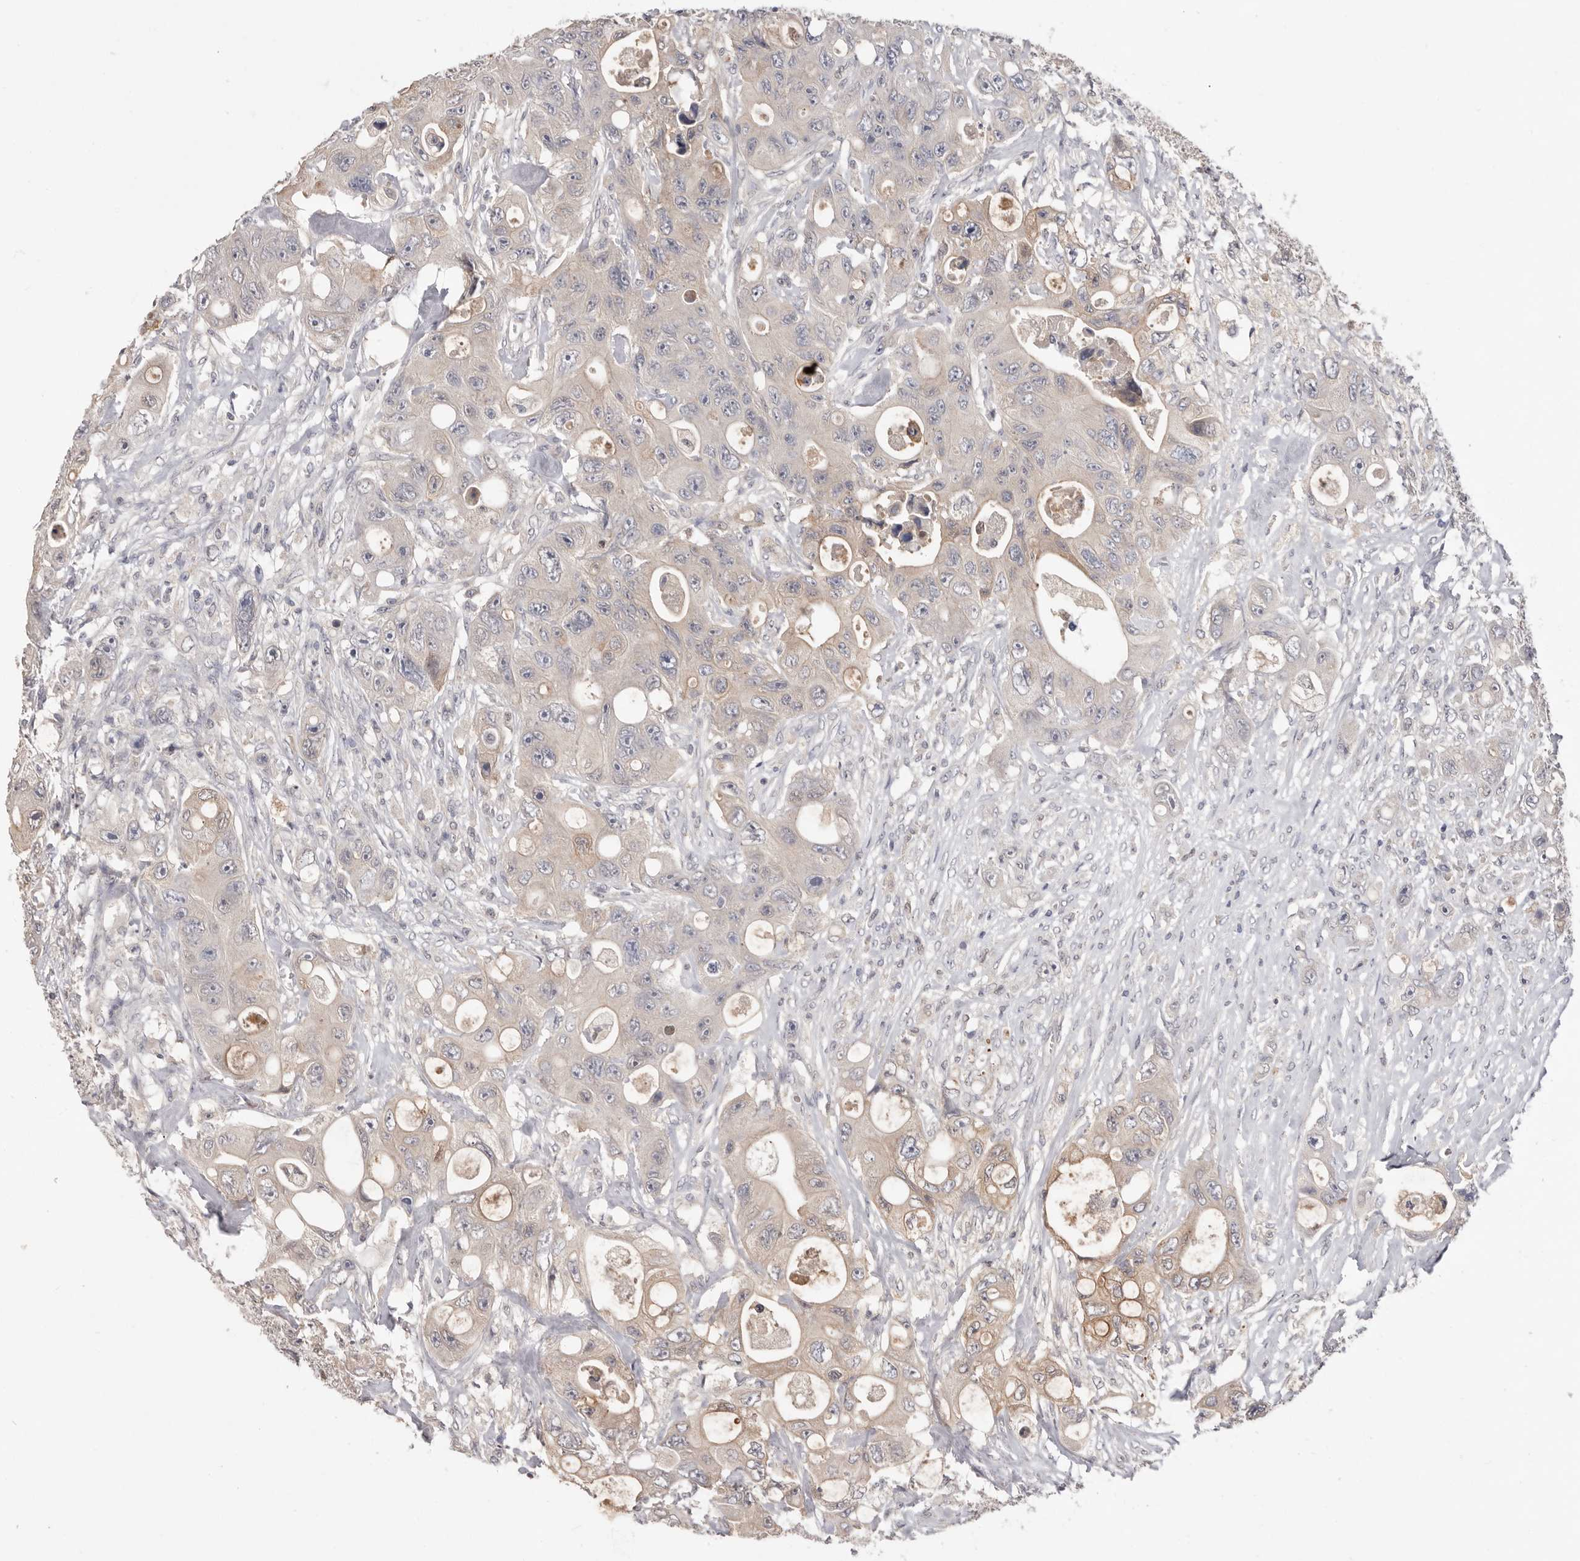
{"staining": {"intensity": "weak", "quantity": "<25%", "location": "cytoplasmic/membranous"}, "tissue": "colorectal cancer", "cell_type": "Tumor cells", "image_type": "cancer", "snomed": [{"axis": "morphology", "description": "Adenocarcinoma, NOS"}, {"axis": "topography", "description": "Colon"}], "caption": "DAB immunohistochemical staining of colorectal cancer (adenocarcinoma) demonstrates no significant expression in tumor cells. The staining is performed using DAB (3,3'-diaminobenzidine) brown chromogen with nuclei counter-stained in using hematoxylin.", "gene": "DOP1A", "patient": {"sex": "female", "age": 46}}